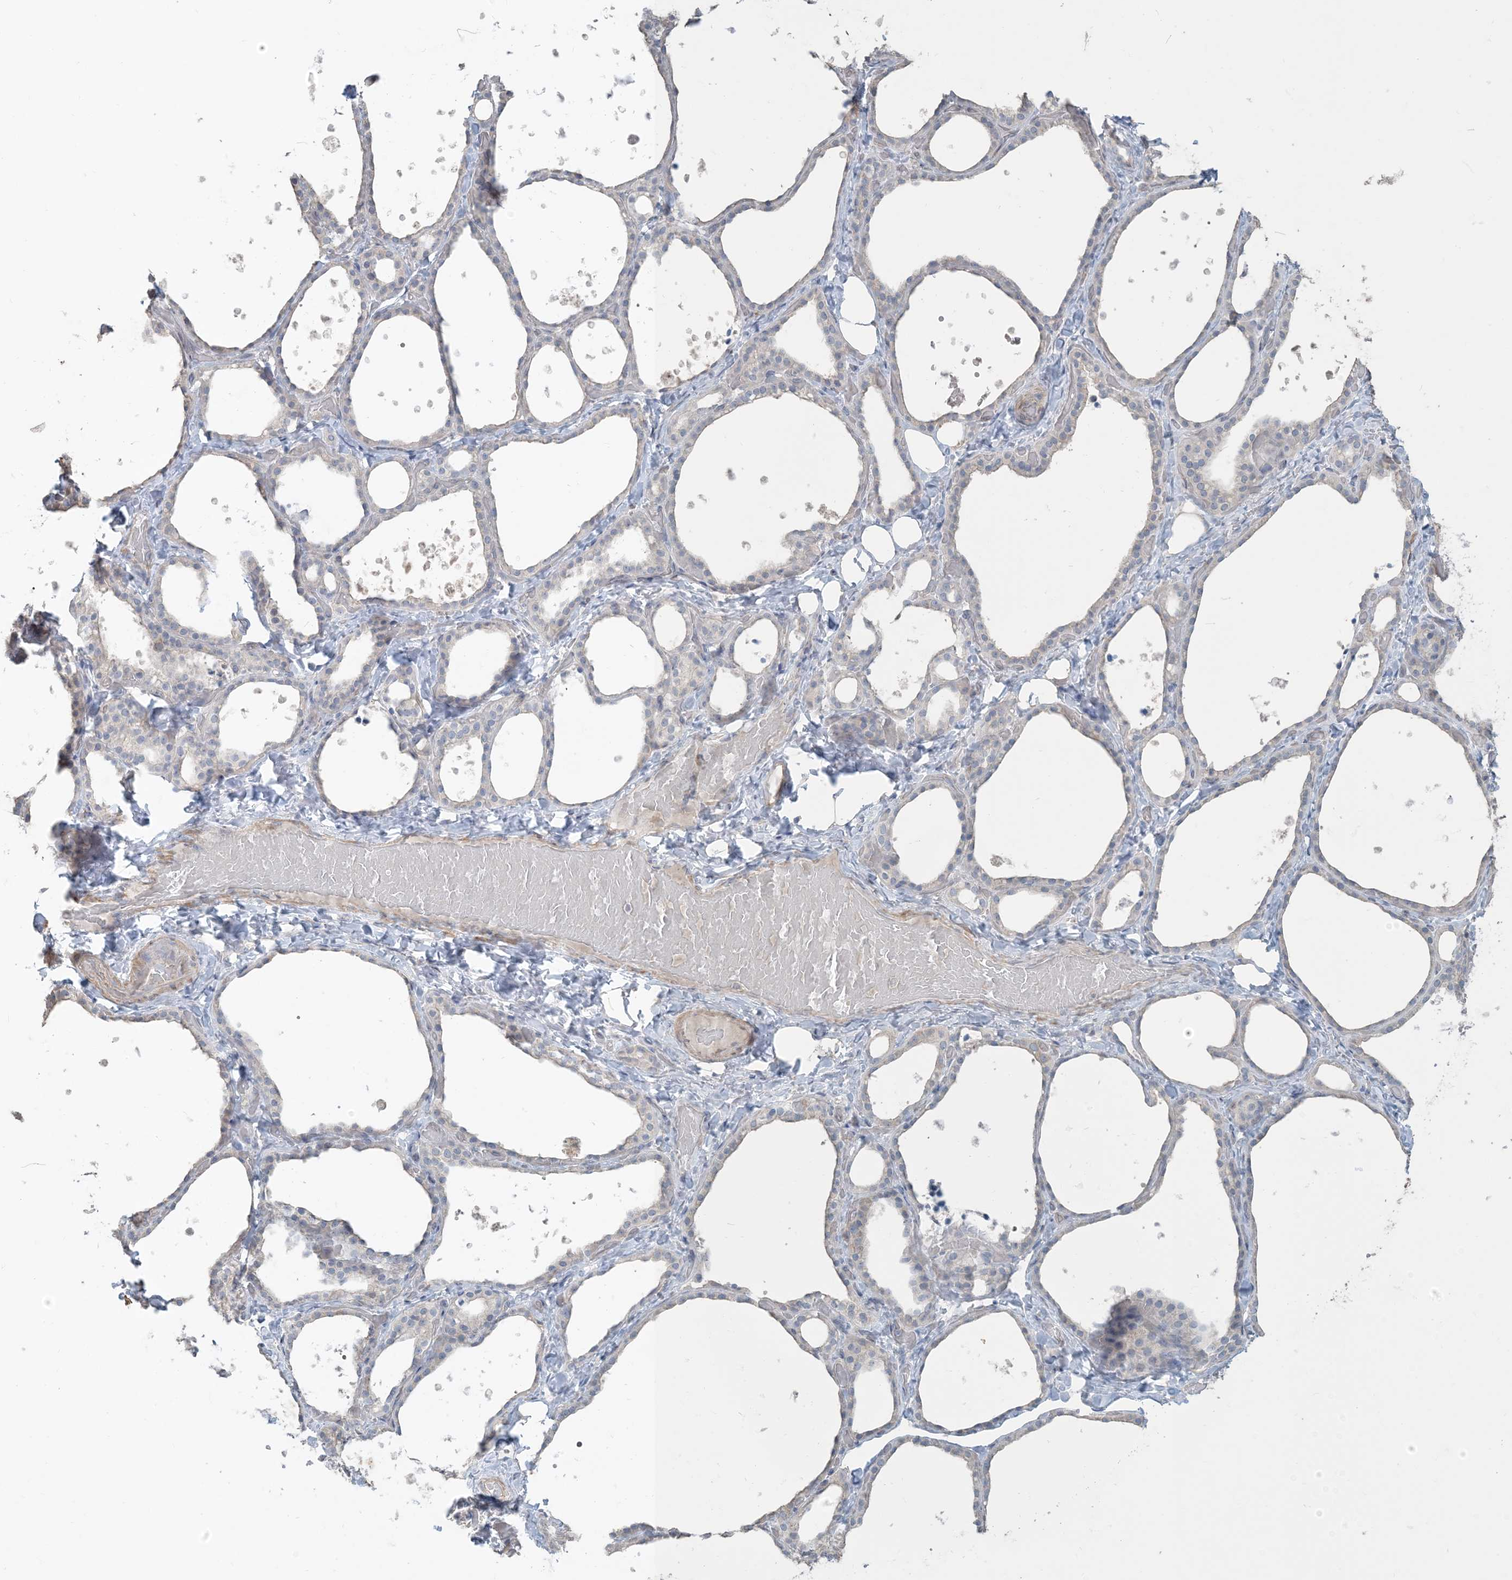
{"staining": {"intensity": "negative", "quantity": "none", "location": "none"}, "tissue": "thyroid gland", "cell_type": "Glandular cells", "image_type": "normal", "snomed": [{"axis": "morphology", "description": "Normal tissue, NOS"}, {"axis": "topography", "description": "Thyroid gland"}], "caption": "The immunohistochemistry image has no significant staining in glandular cells of thyroid gland. (DAB IHC visualized using brightfield microscopy, high magnification).", "gene": "NPHS2", "patient": {"sex": "female", "age": 44}}